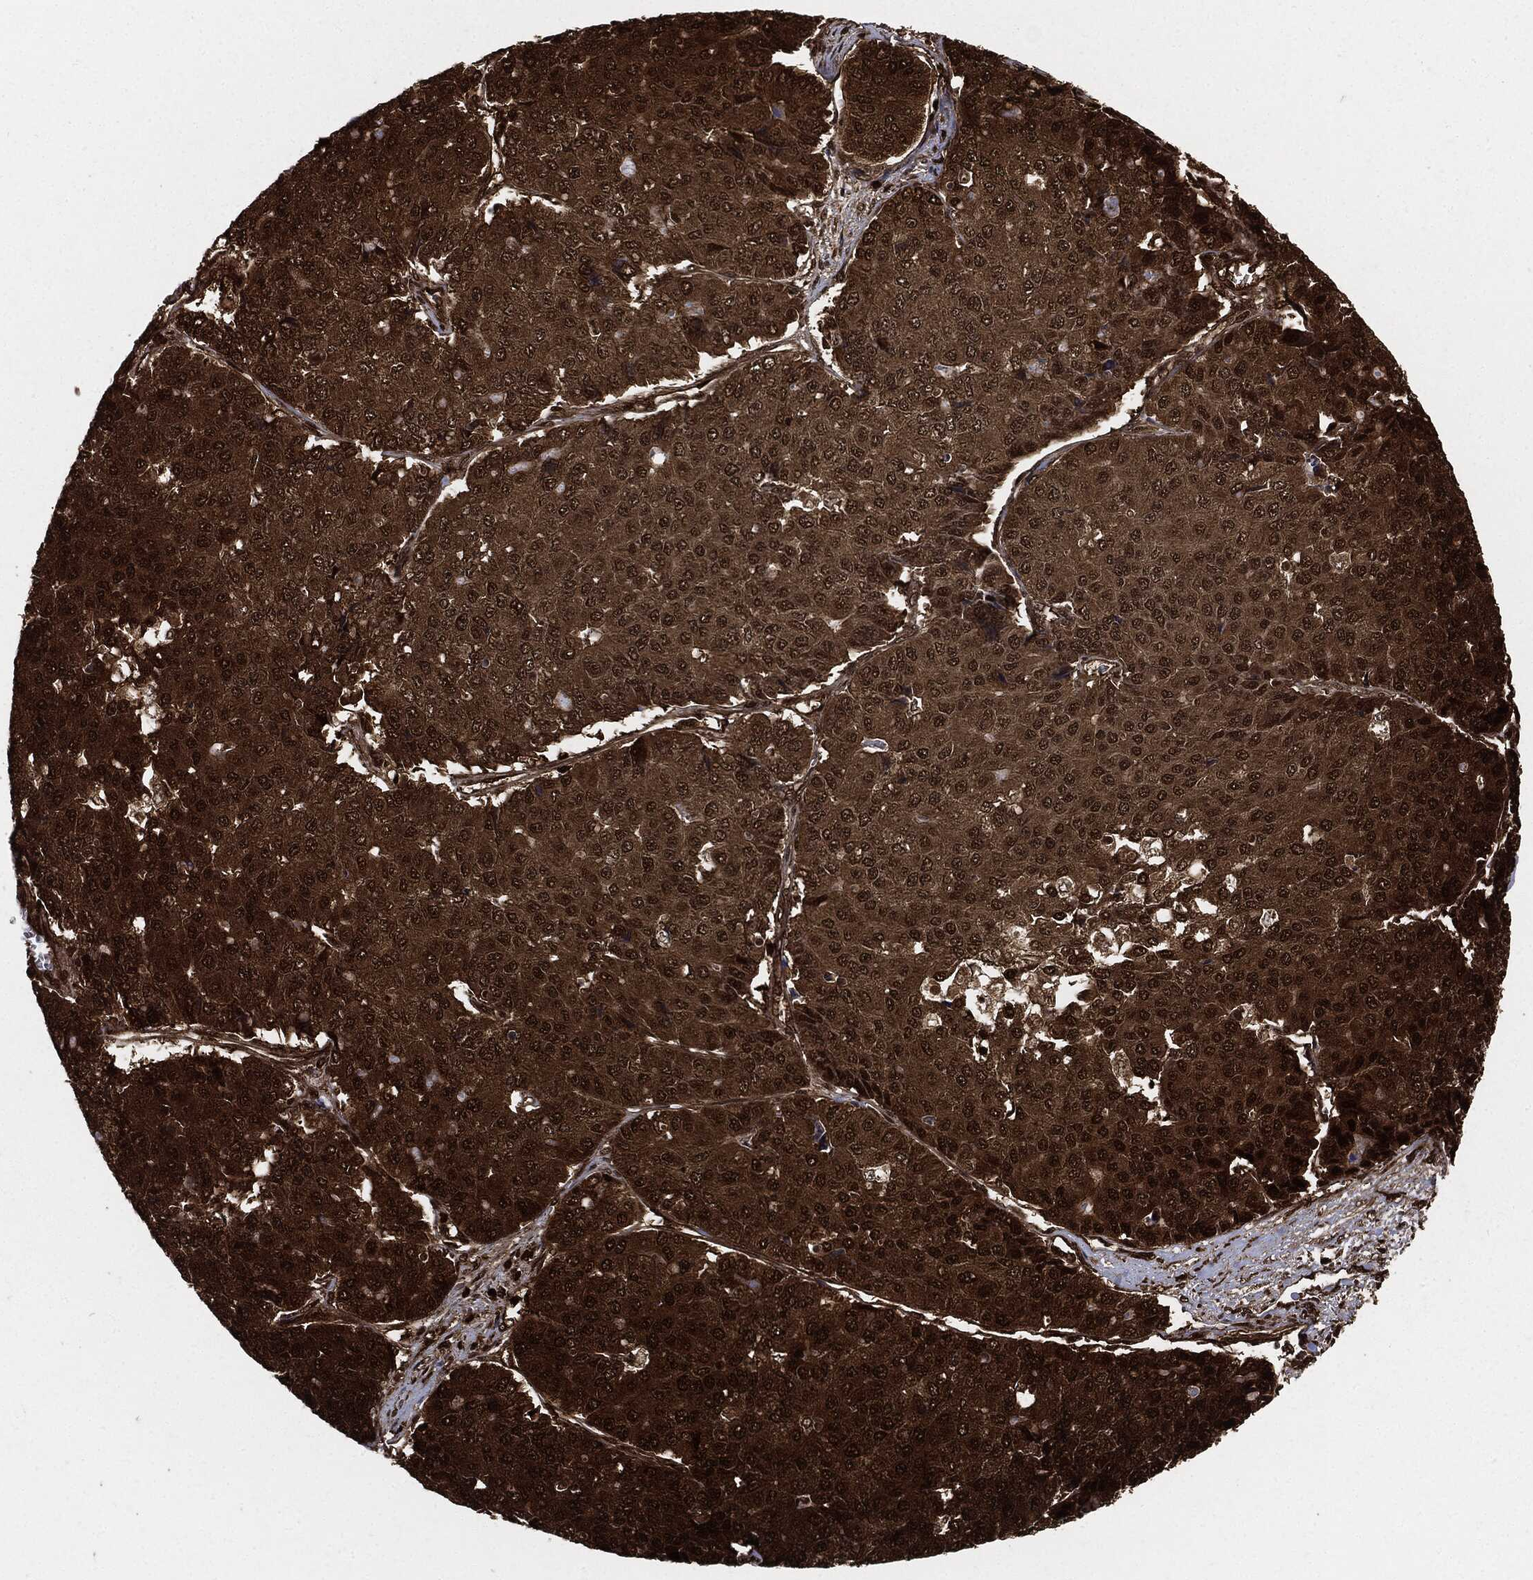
{"staining": {"intensity": "strong", "quantity": ">75%", "location": "cytoplasmic/membranous"}, "tissue": "pancreatic cancer", "cell_type": "Tumor cells", "image_type": "cancer", "snomed": [{"axis": "morphology", "description": "Normal tissue, NOS"}, {"axis": "morphology", "description": "Adenocarcinoma, NOS"}, {"axis": "topography", "description": "Pancreas"}, {"axis": "topography", "description": "Duodenum"}], "caption": "Immunohistochemical staining of human pancreatic adenocarcinoma shows strong cytoplasmic/membranous protein staining in about >75% of tumor cells.", "gene": "YWHAB", "patient": {"sex": "male", "age": 50}}